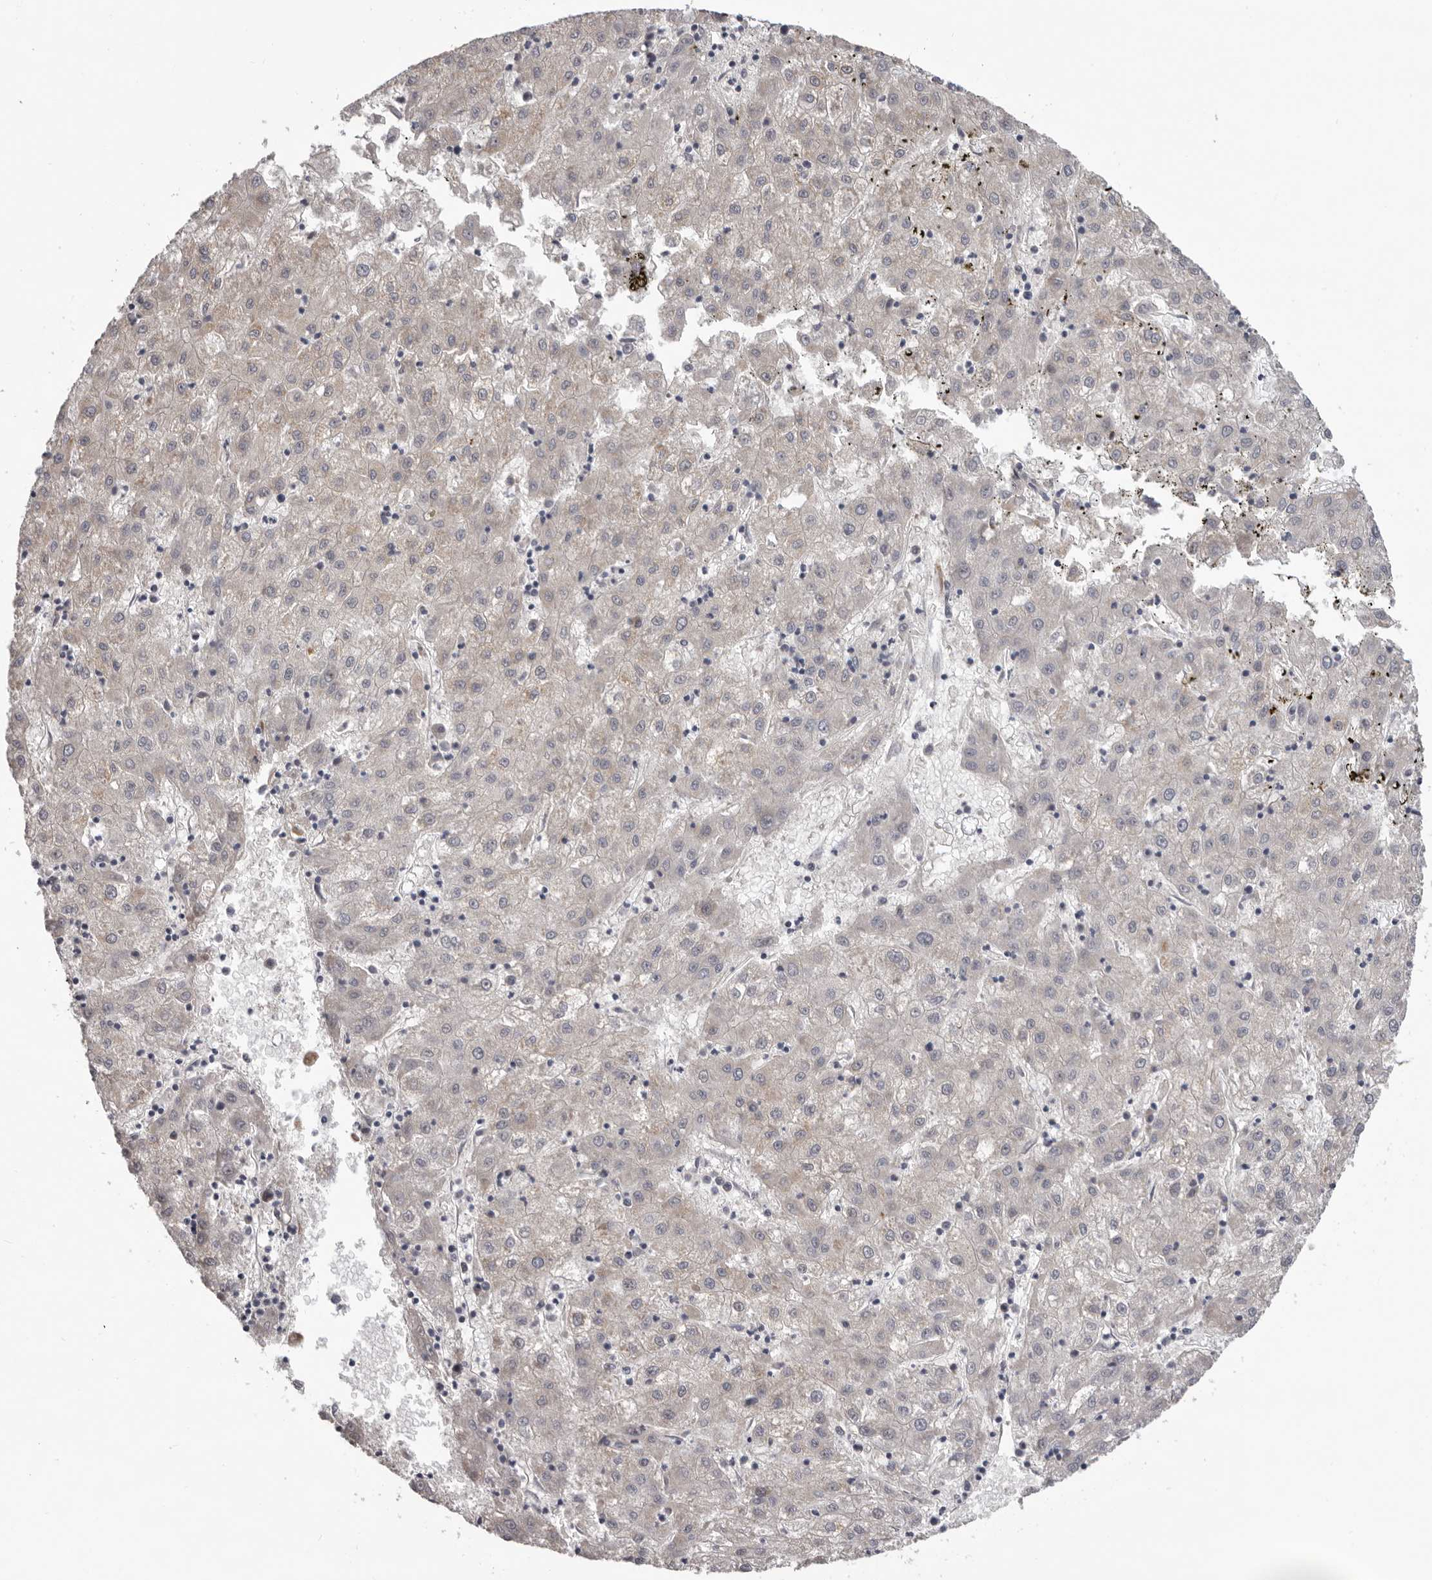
{"staining": {"intensity": "negative", "quantity": "none", "location": "none"}, "tissue": "liver cancer", "cell_type": "Tumor cells", "image_type": "cancer", "snomed": [{"axis": "morphology", "description": "Carcinoma, Hepatocellular, NOS"}, {"axis": "topography", "description": "Liver"}], "caption": "Immunohistochemistry of human liver cancer displays no expression in tumor cells.", "gene": "HINT3", "patient": {"sex": "male", "age": 72}}